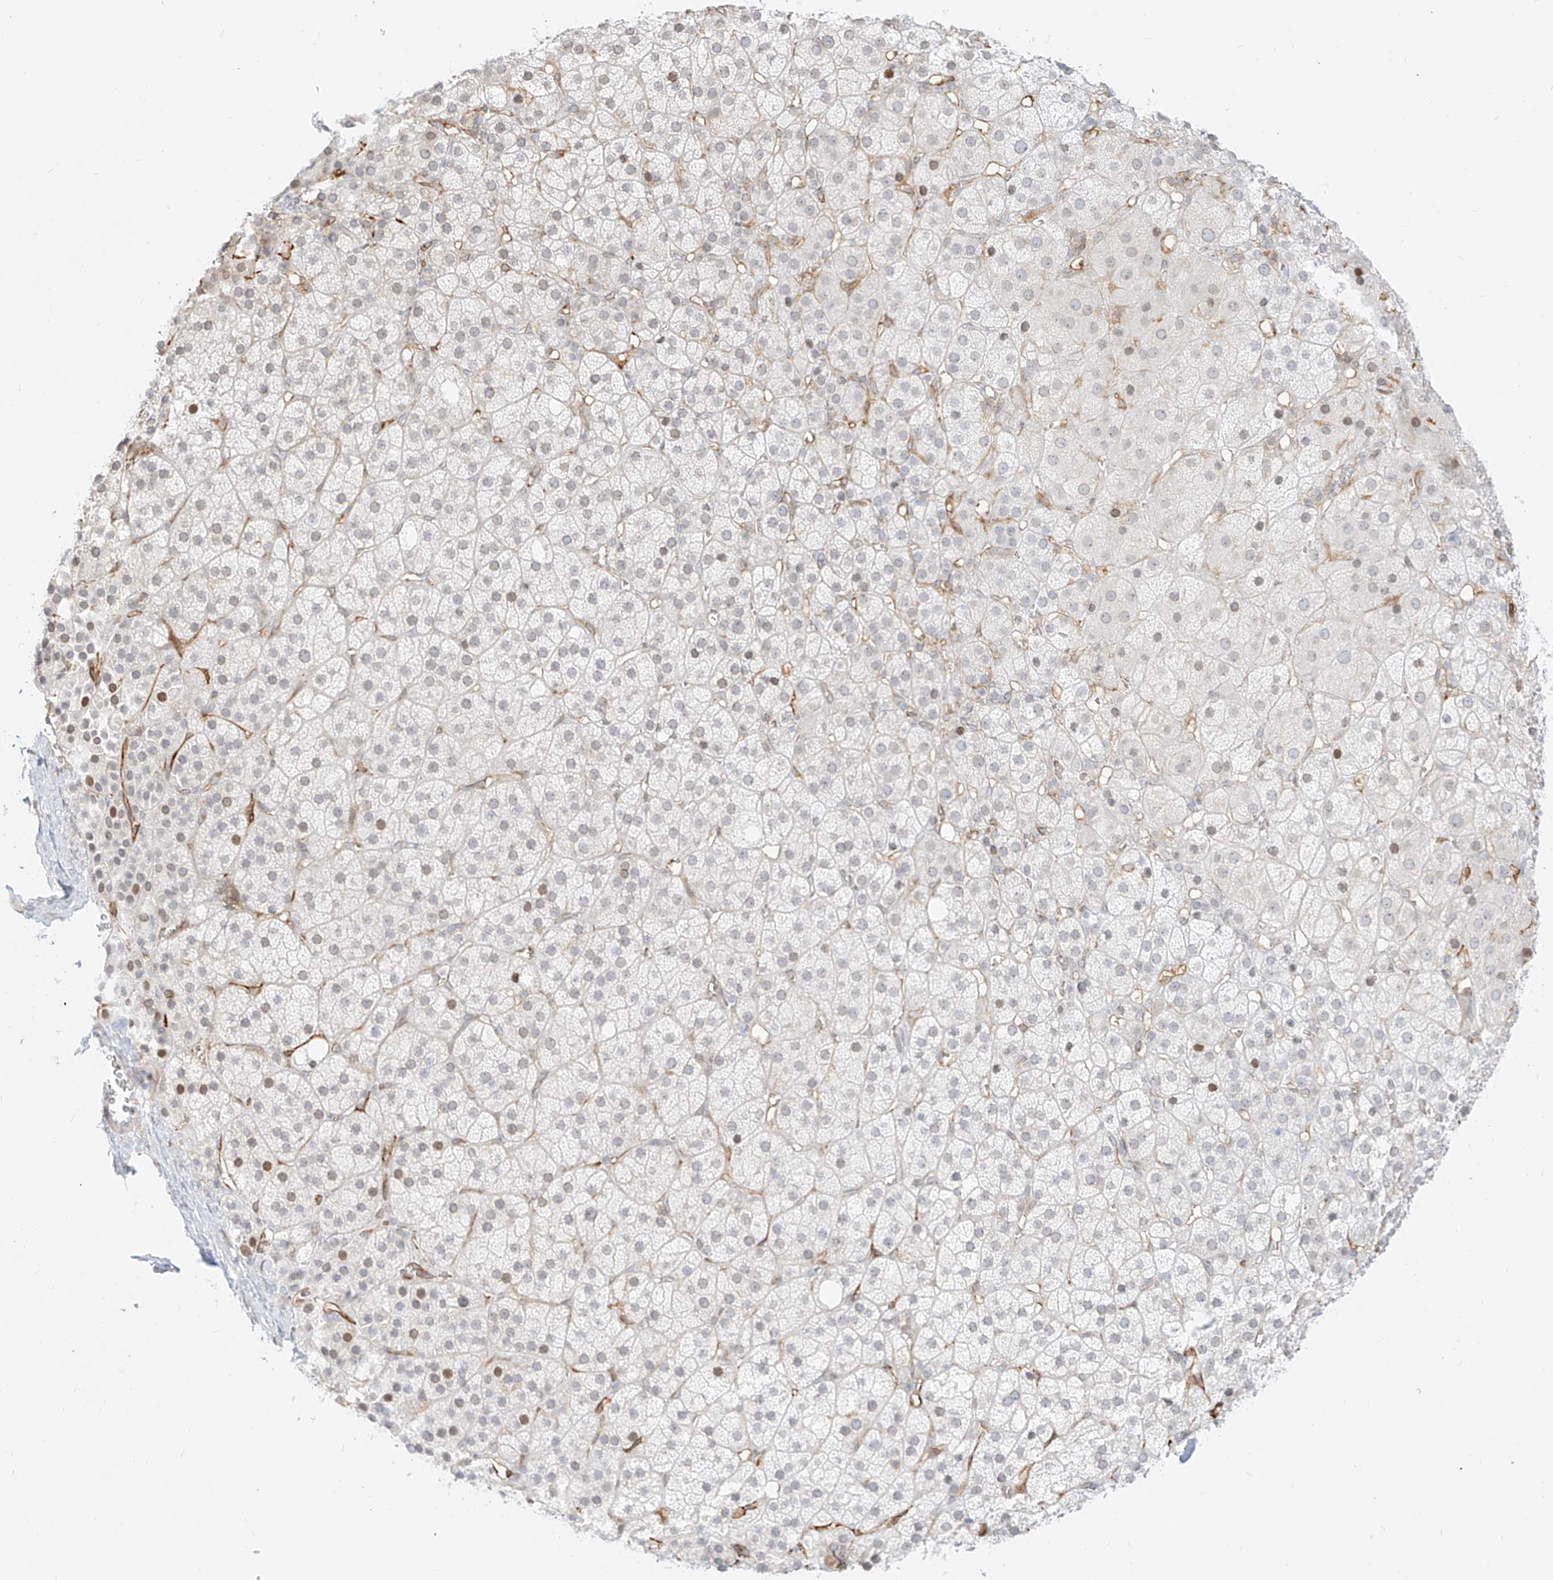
{"staining": {"intensity": "moderate", "quantity": "<25%", "location": "nuclear"}, "tissue": "adrenal gland", "cell_type": "Glandular cells", "image_type": "normal", "snomed": [{"axis": "morphology", "description": "Normal tissue, NOS"}, {"axis": "topography", "description": "Adrenal gland"}], "caption": "Protein analysis of benign adrenal gland shows moderate nuclear expression in about <25% of glandular cells.", "gene": "NHSL1", "patient": {"sex": "female", "age": 57}}